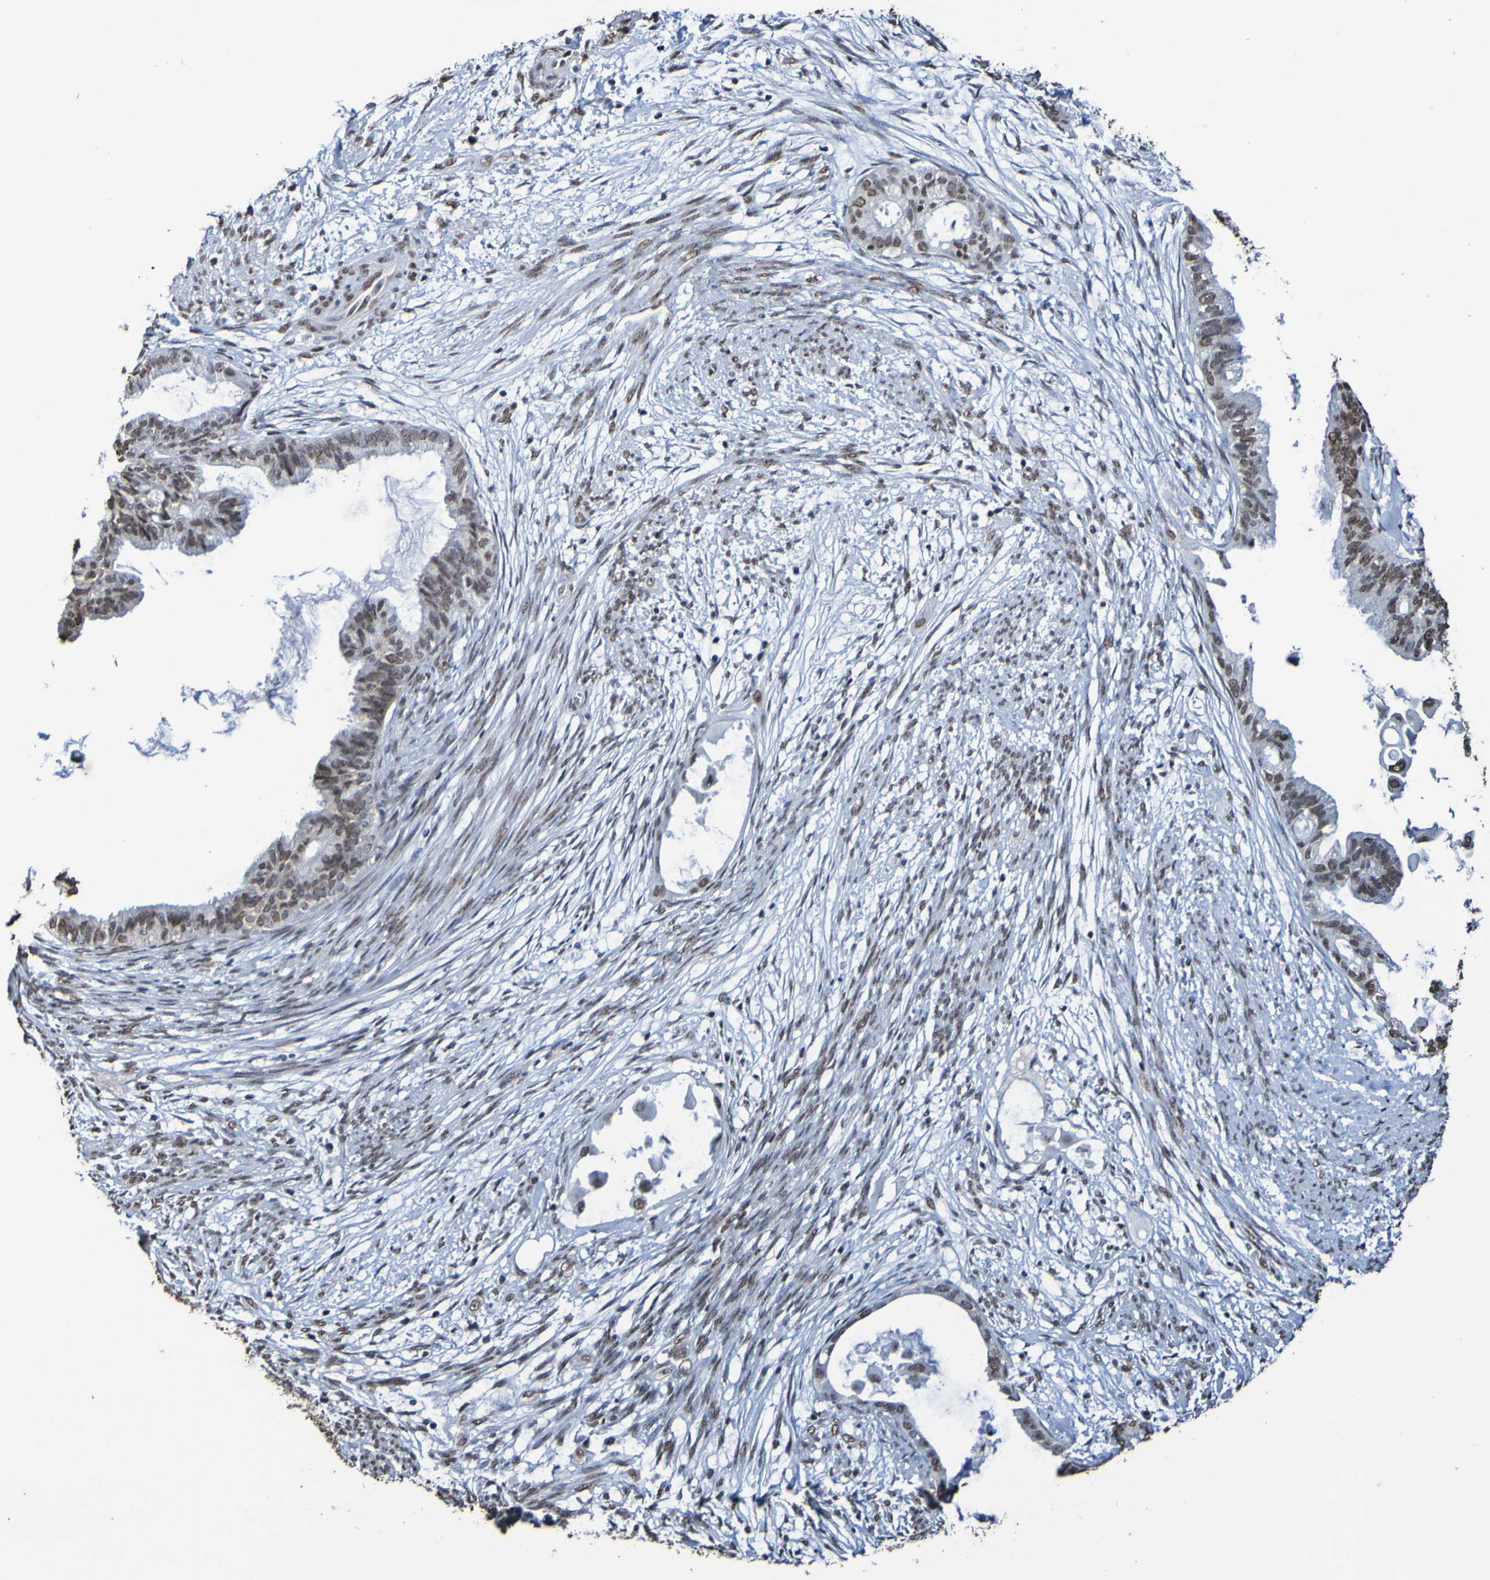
{"staining": {"intensity": "moderate", "quantity": ">75%", "location": "nuclear"}, "tissue": "cervical cancer", "cell_type": "Tumor cells", "image_type": "cancer", "snomed": [{"axis": "morphology", "description": "Normal tissue, NOS"}, {"axis": "morphology", "description": "Adenocarcinoma, NOS"}, {"axis": "topography", "description": "Cervix"}, {"axis": "topography", "description": "Endometrium"}], "caption": "This is an image of IHC staining of adenocarcinoma (cervical), which shows moderate staining in the nuclear of tumor cells.", "gene": "GFI1", "patient": {"sex": "female", "age": 86}}